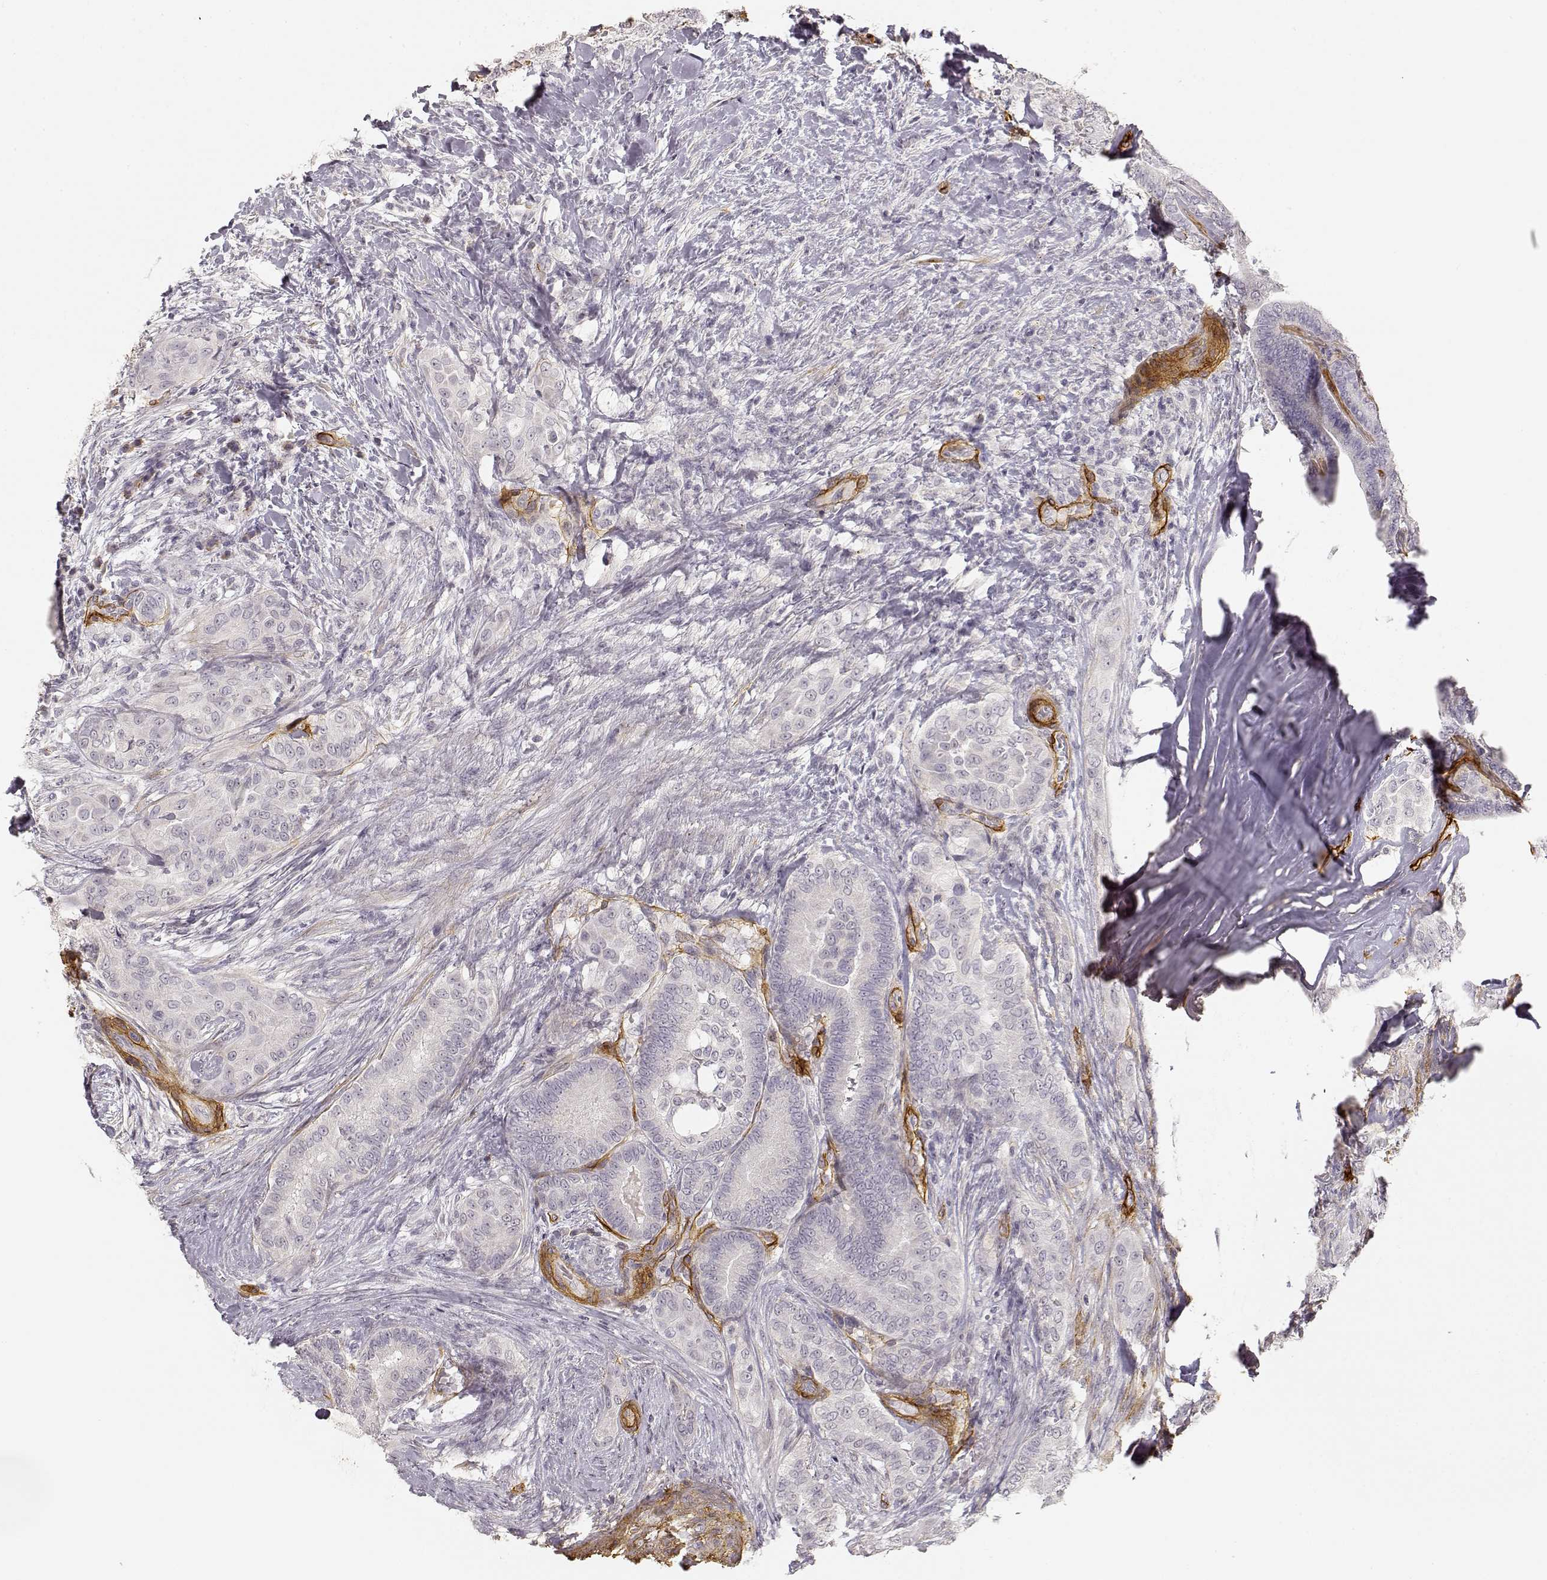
{"staining": {"intensity": "negative", "quantity": "none", "location": "none"}, "tissue": "thyroid cancer", "cell_type": "Tumor cells", "image_type": "cancer", "snomed": [{"axis": "morphology", "description": "Papillary adenocarcinoma, NOS"}, {"axis": "topography", "description": "Thyroid gland"}], "caption": "DAB (3,3'-diaminobenzidine) immunohistochemical staining of papillary adenocarcinoma (thyroid) exhibits no significant positivity in tumor cells.", "gene": "LAMA4", "patient": {"sex": "male", "age": 61}}